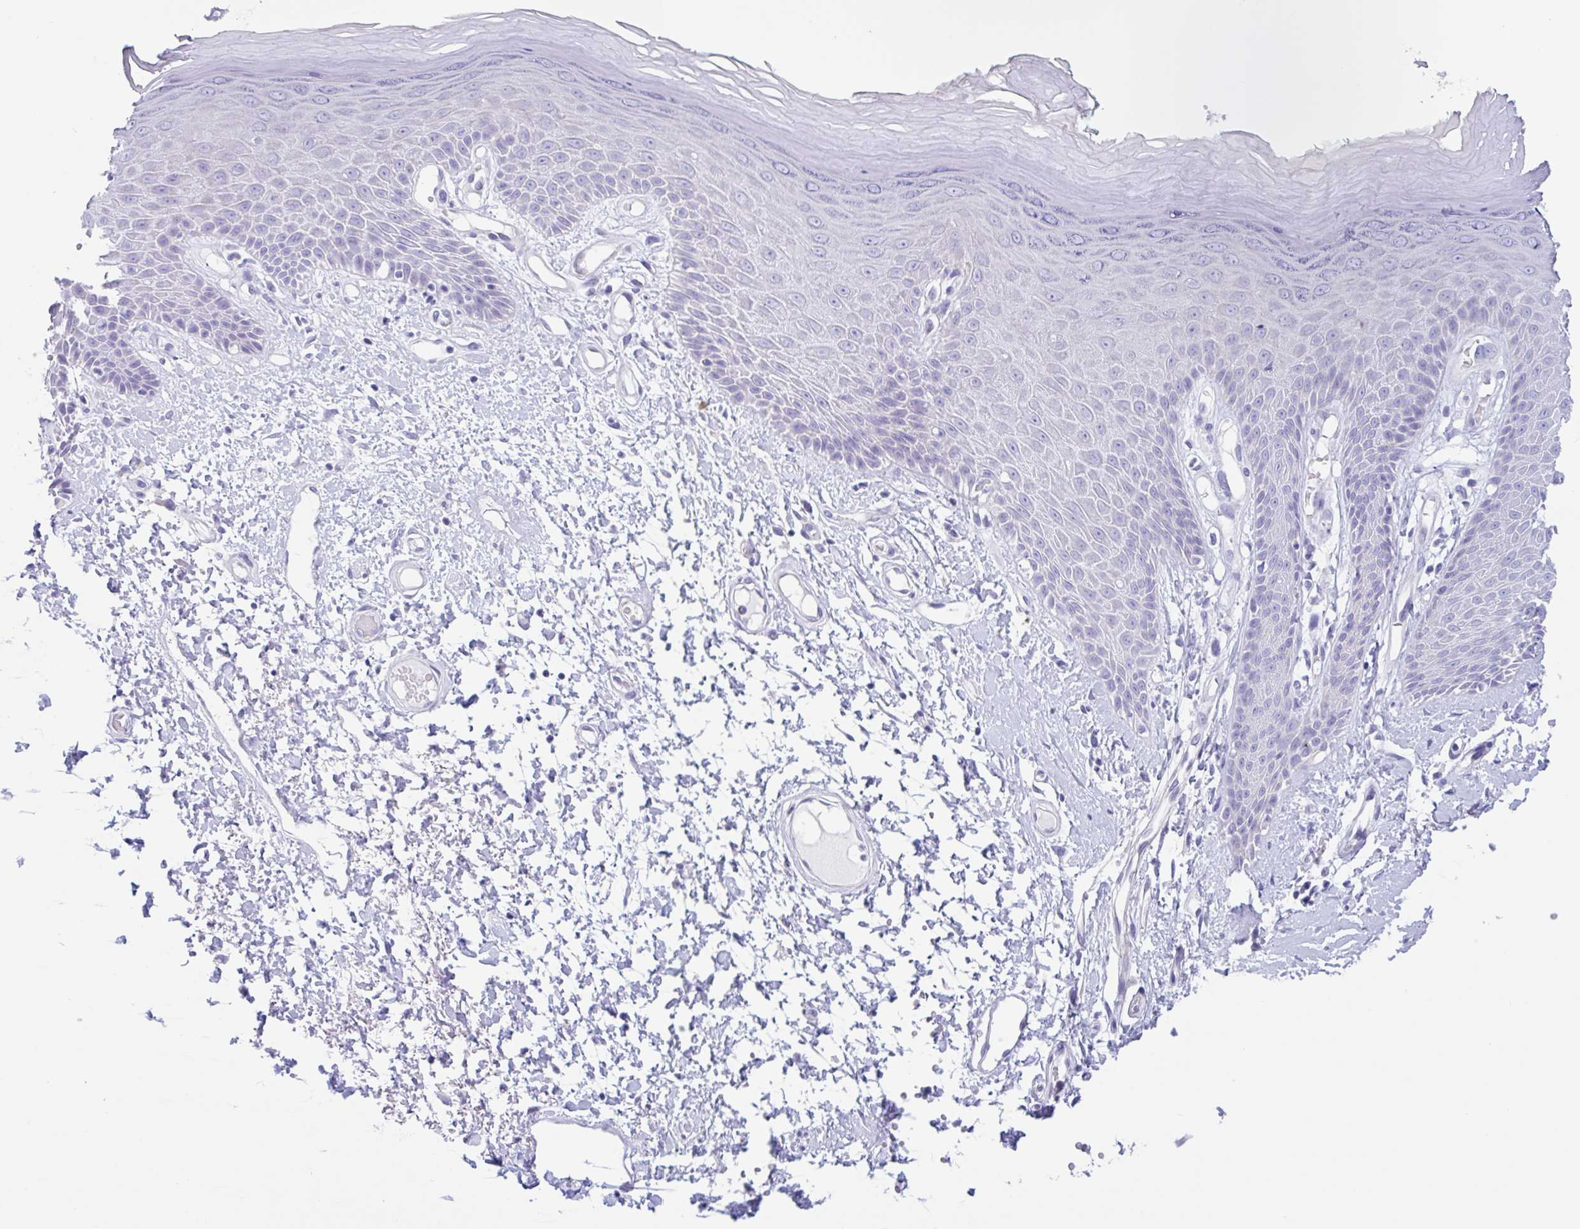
{"staining": {"intensity": "moderate", "quantity": "<25%", "location": "cytoplasmic/membranous"}, "tissue": "skin", "cell_type": "Epidermal cells", "image_type": "normal", "snomed": [{"axis": "morphology", "description": "Normal tissue, NOS"}, {"axis": "topography", "description": "Anal"}, {"axis": "topography", "description": "Peripheral nerve tissue"}], "caption": "A low amount of moderate cytoplasmic/membranous expression is seen in about <25% of epidermal cells in unremarkable skin. Immunohistochemistry (ihc) stains the protein of interest in brown and the nuclei are stained blue.", "gene": "OR6N2", "patient": {"sex": "male", "age": 78}}